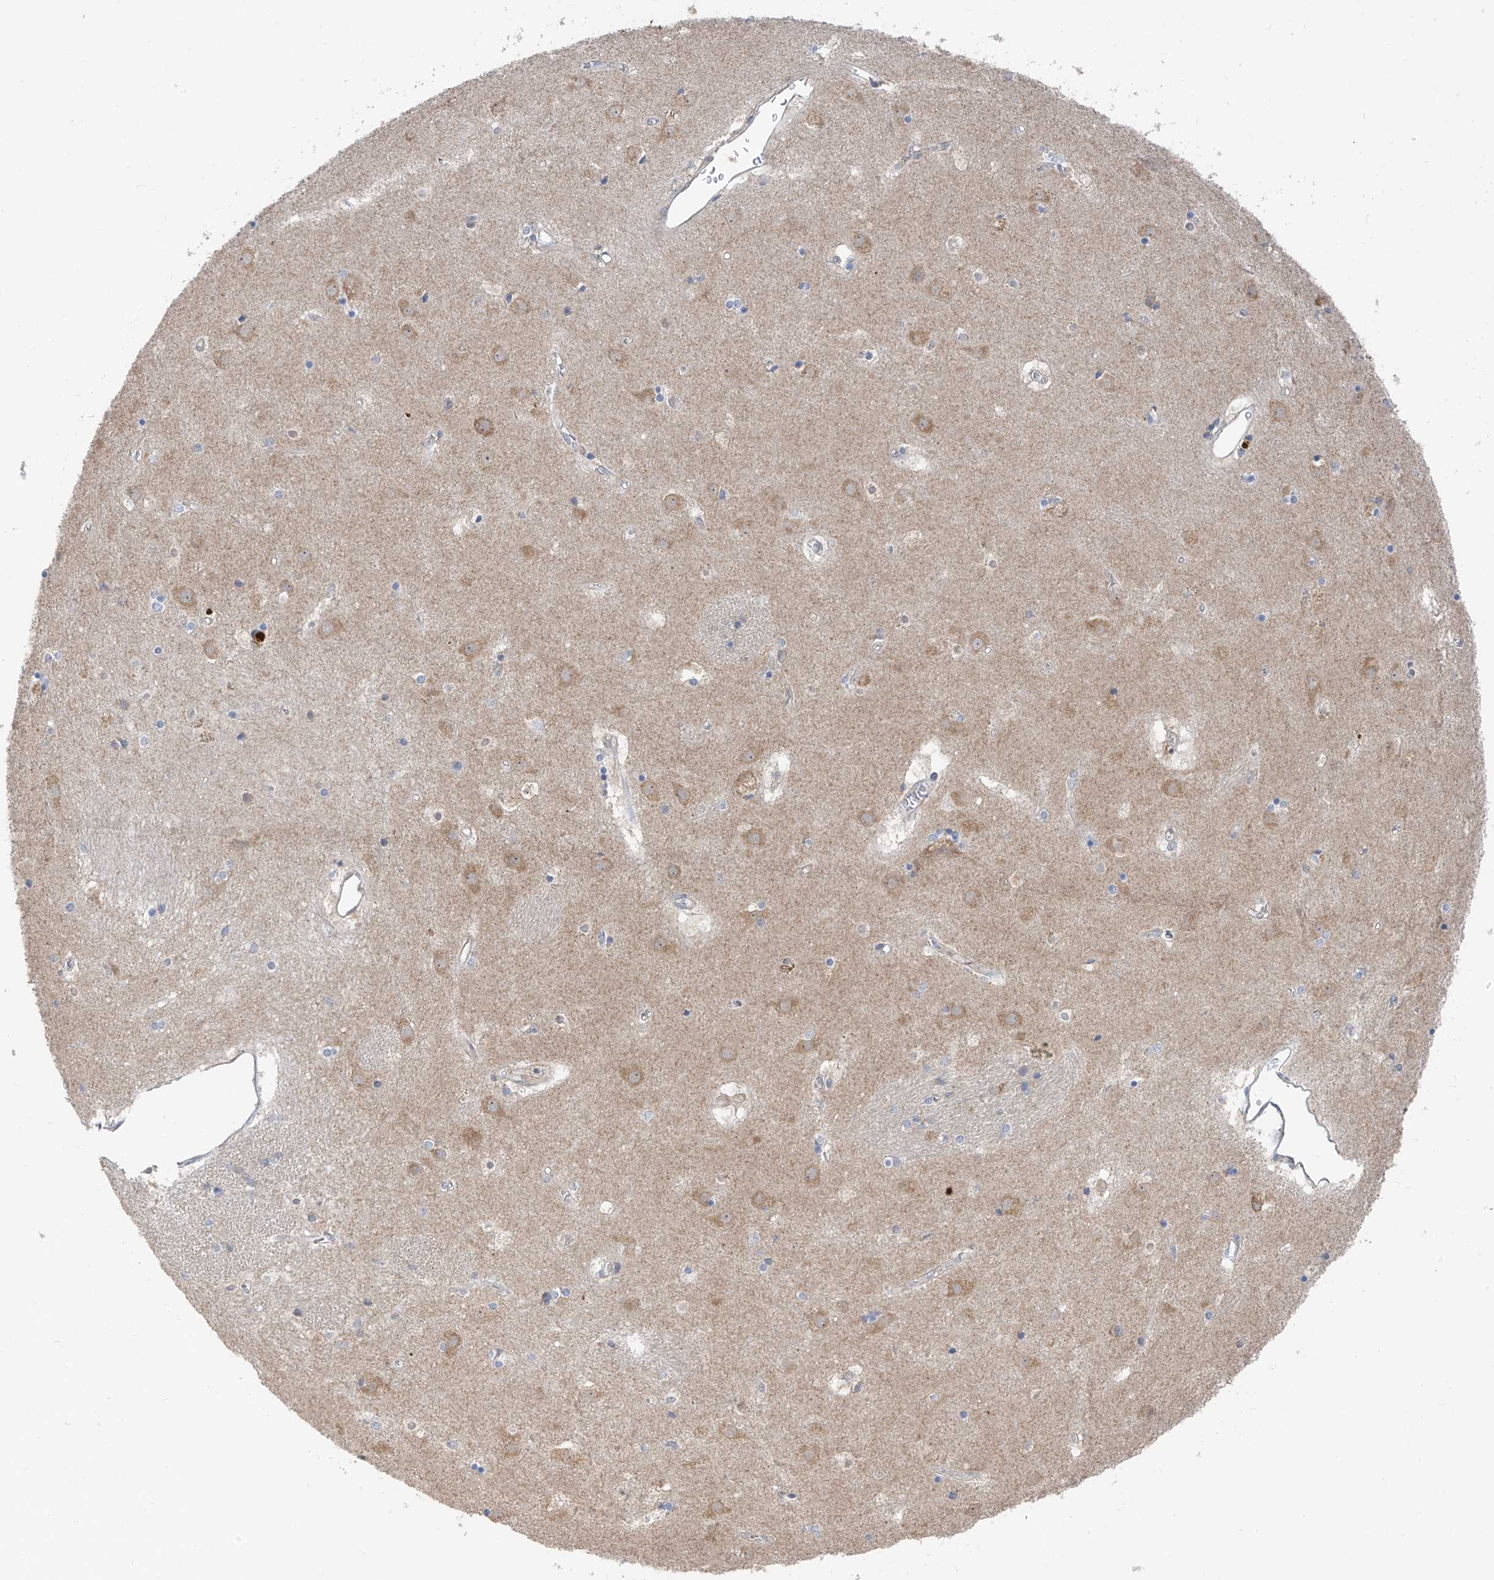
{"staining": {"intensity": "negative", "quantity": "none", "location": "none"}, "tissue": "caudate", "cell_type": "Glial cells", "image_type": "normal", "snomed": [{"axis": "morphology", "description": "Normal tissue, NOS"}, {"axis": "topography", "description": "Lateral ventricle wall"}], "caption": "Caudate stained for a protein using immunohistochemistry (IHC) reveals no expression glial cells.", "gene": "RPL4", "patient": {"sex": "male", "age": 70}}